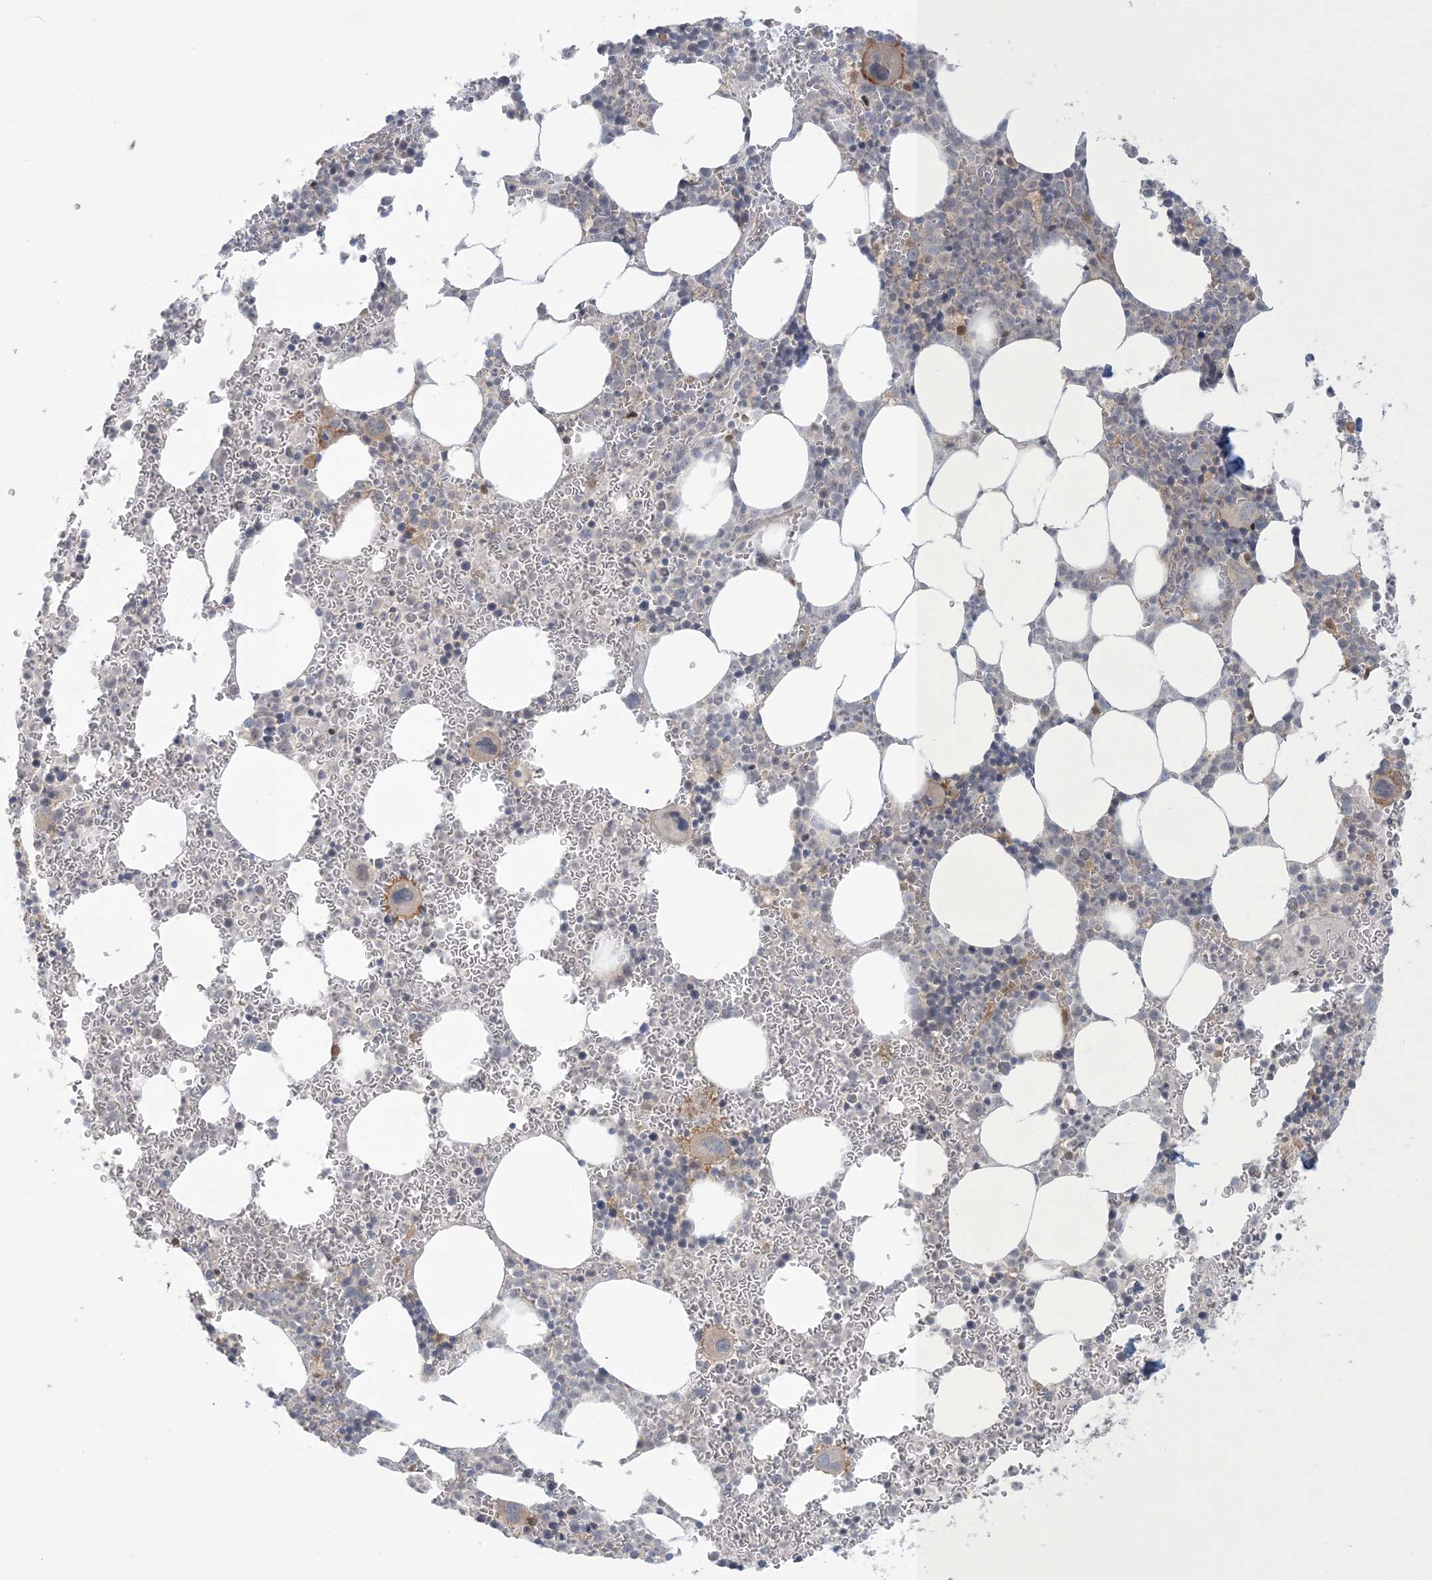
{"staining": {"intensity": "weak", "quantity": "<25%", "location": "cytoplasmic/membranous,nuclear"}, "tissue": "bone marrow", "cell_type": "Hematopoietic cells", "image_type": "normal", "snomed": [{"axis": "morphology", "description": "Normal tissue, NOS"}, {"axis": "topography", "description": "Bone marrow"}], "caption": "Hematopoietic cells show no significant protein staining in unremarkable bone marrow. Nuclei are stained in blue.", "gene": "NRBP2", "patient": {"sex": "female", "age": 78}}